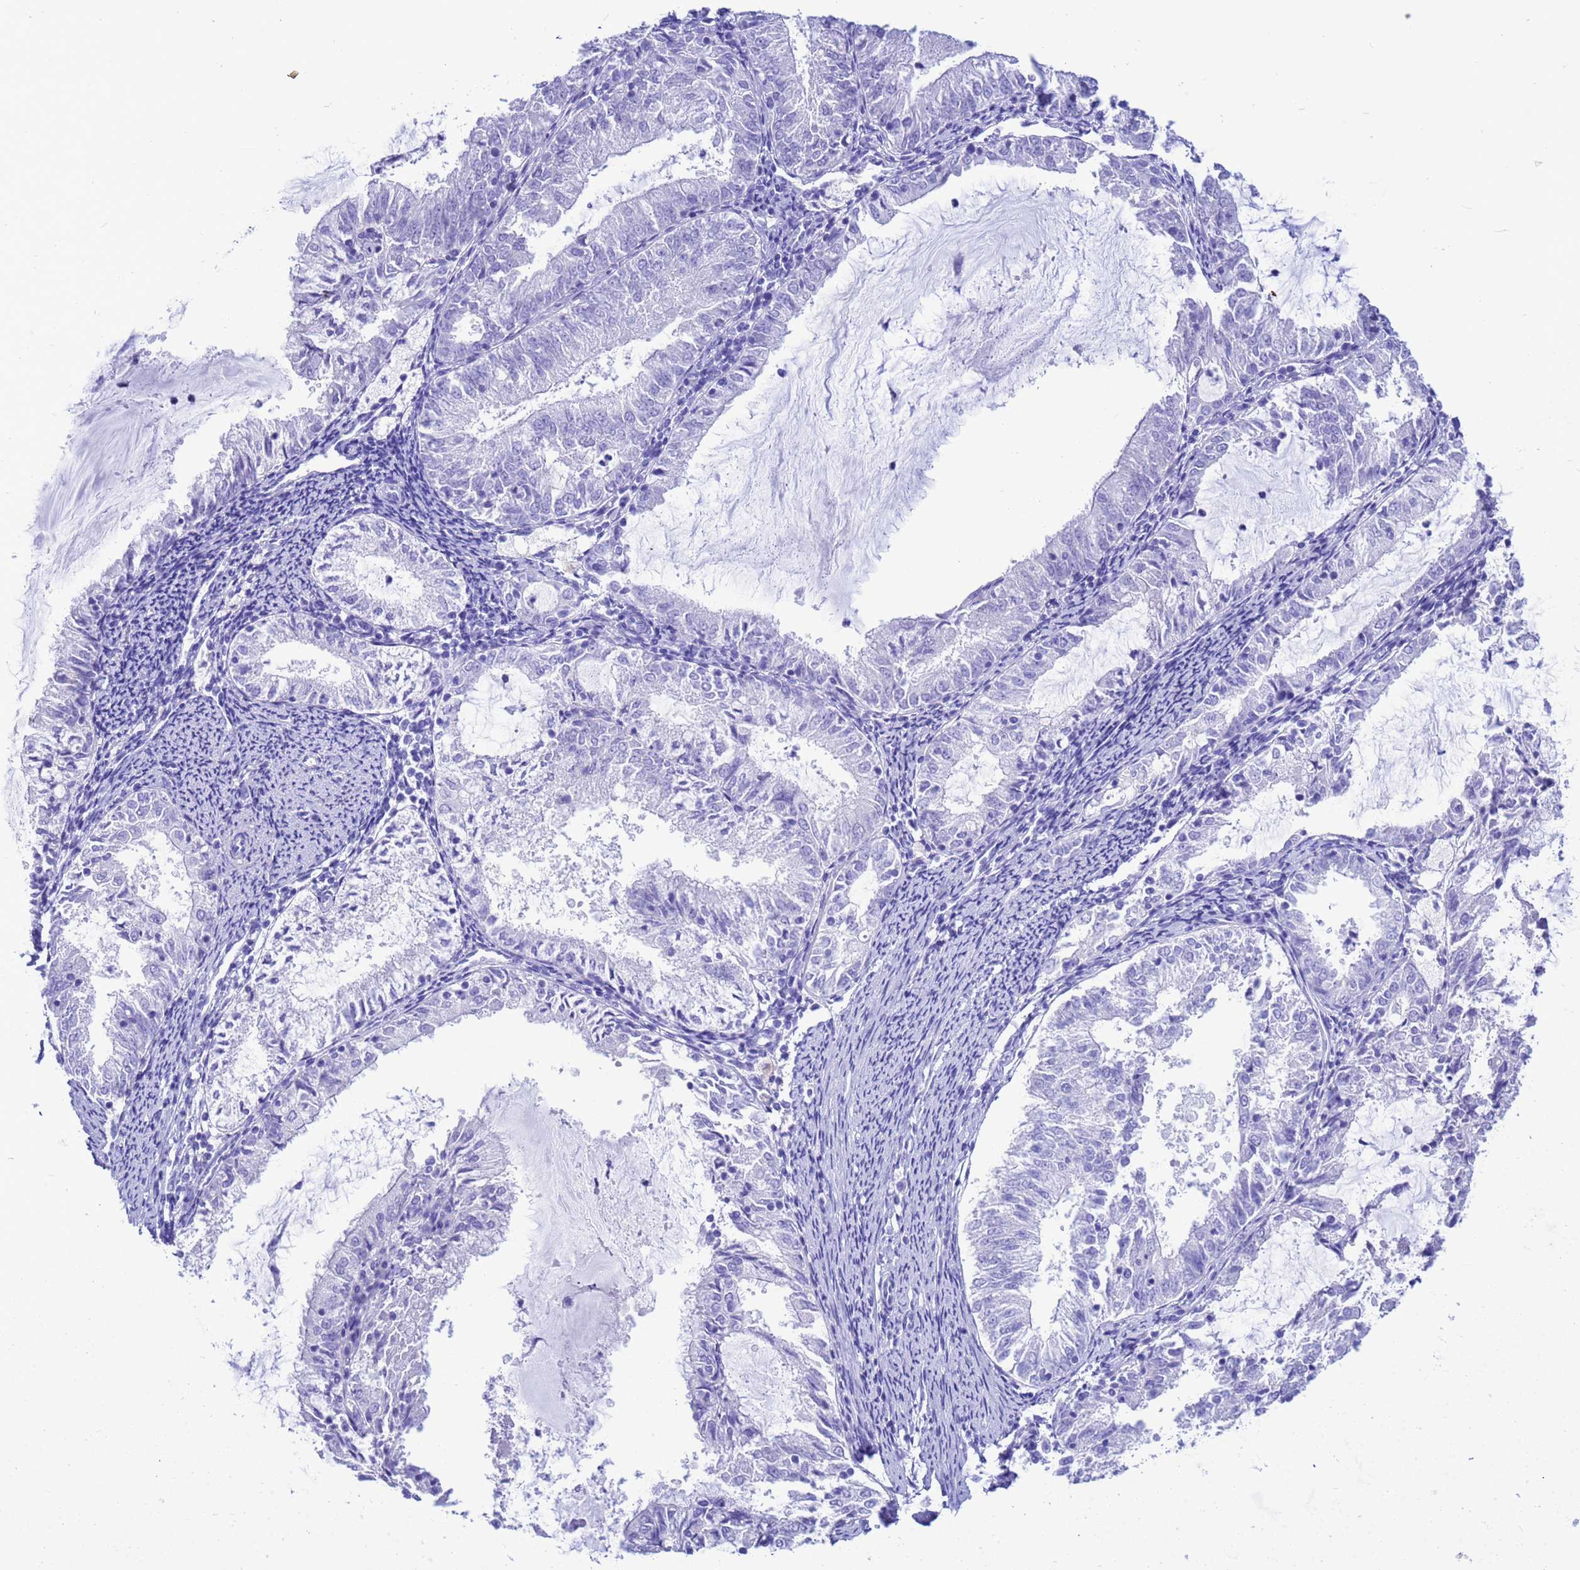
{"staining": {"intensity": "negative", "quantity": "none", "location": "none"}, "tissue": "endometrial cancer", "cell_type": "Tumor cells", "image_type": "cancer", "snomed": [{"axis": "morphology", "description": "Adenocarcinoma, NOS"}, {"axis": "topography", "description": "Endometrium"}], "caption": "A photomicrograph of human endometrial adenocarcinoma is negative for staining in tumor cells.", "gene": "AKR1C2", "patient": {"sex": "female", "age": 57}}